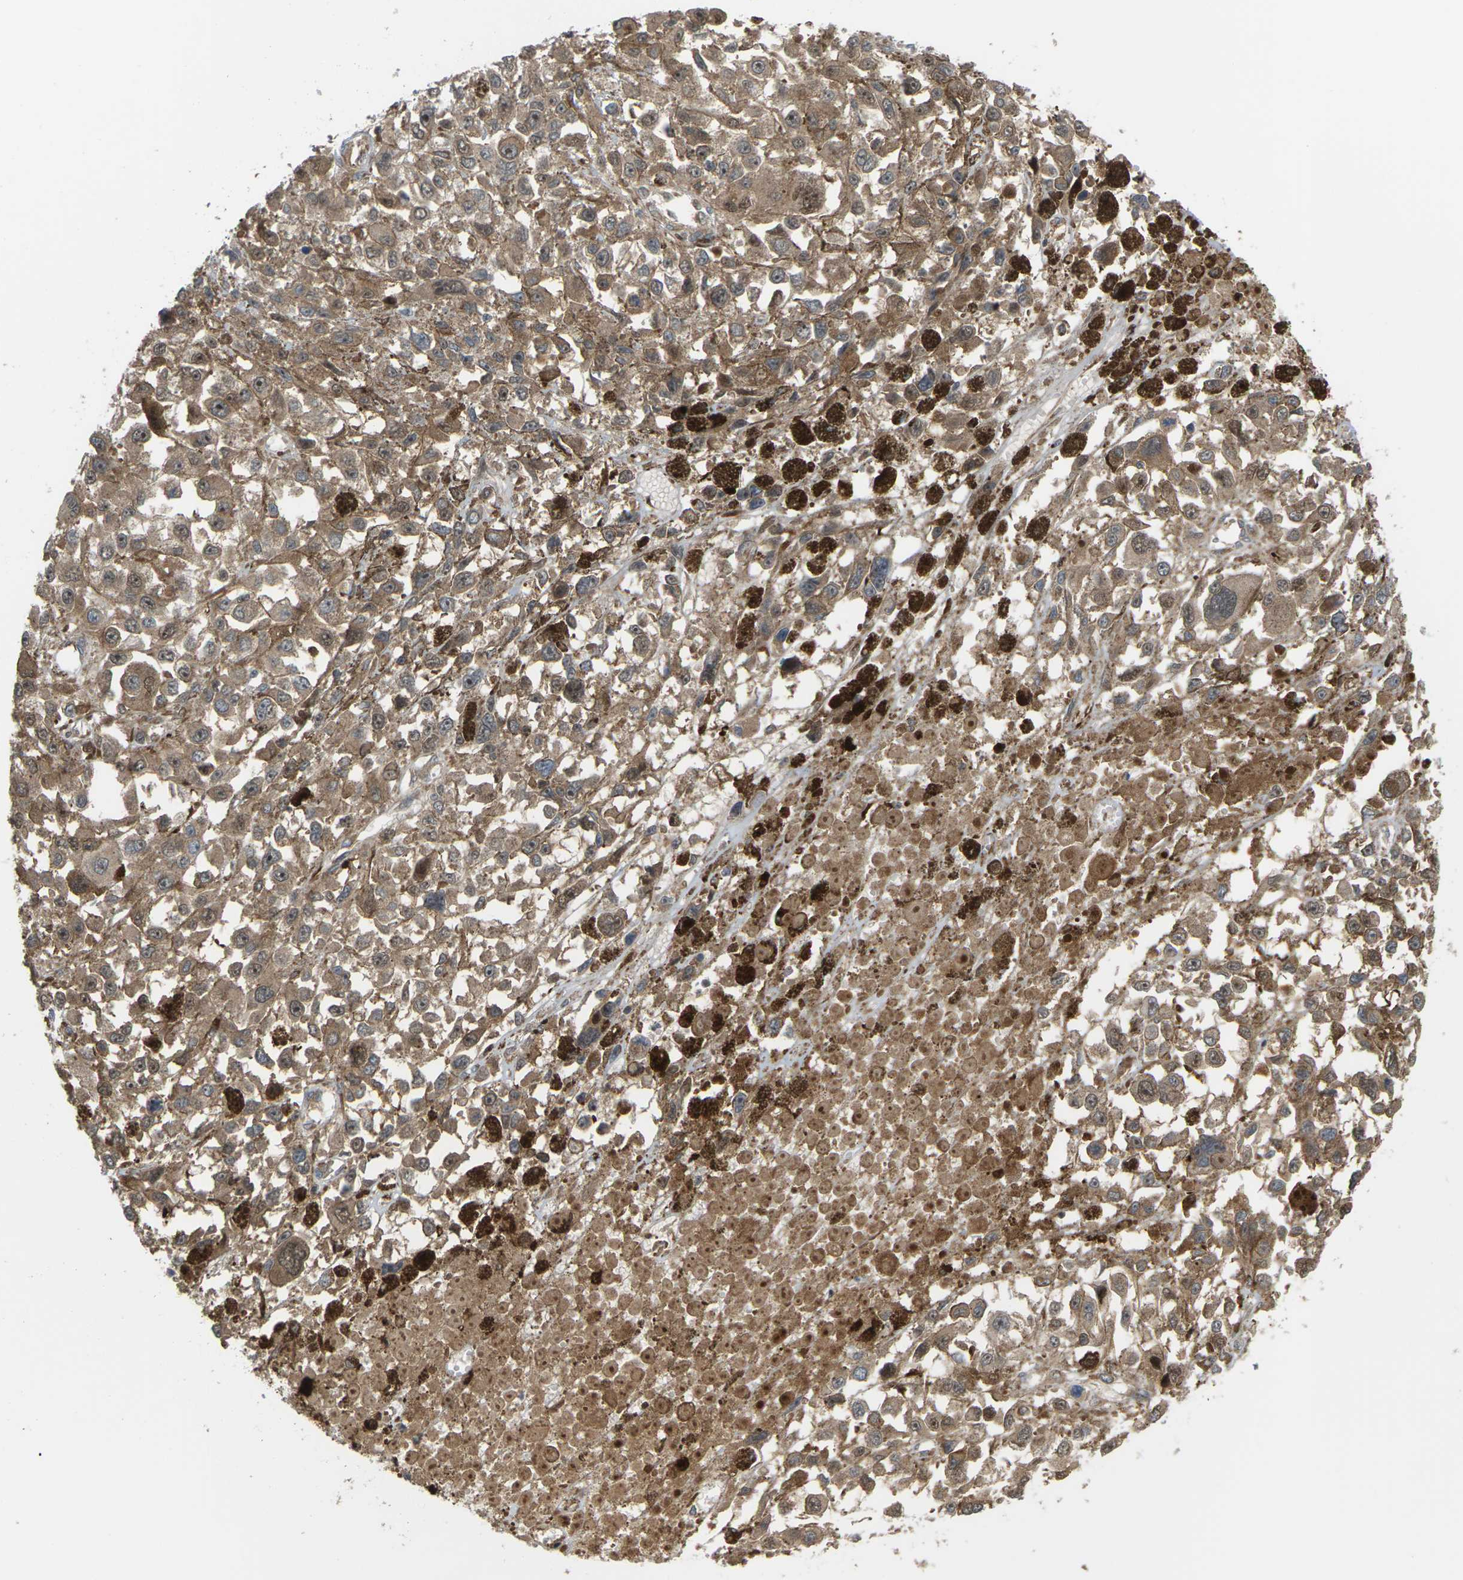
{"staining": {"intensity": "moderate", "quantity": ">75%", "location": "cytoplasmic/membranous"}, "tissue": "melanoma", "cell_type": "Tumor cells", "image_type": "cancer", "snomed": [{"axis": "morphology", "description": "Malignant melanoma, Metastatic site"}, {"axis": "topography", "description": "Lymph node"}], "caption": "About >75% of tumor cells in human melanoma exhibit moderate cytoplasmic/membranous protein expression as visualized by brown immunohistochemical staining.", "gene": "ROBO1", "patient": {"sex": "male", "age": 59}}